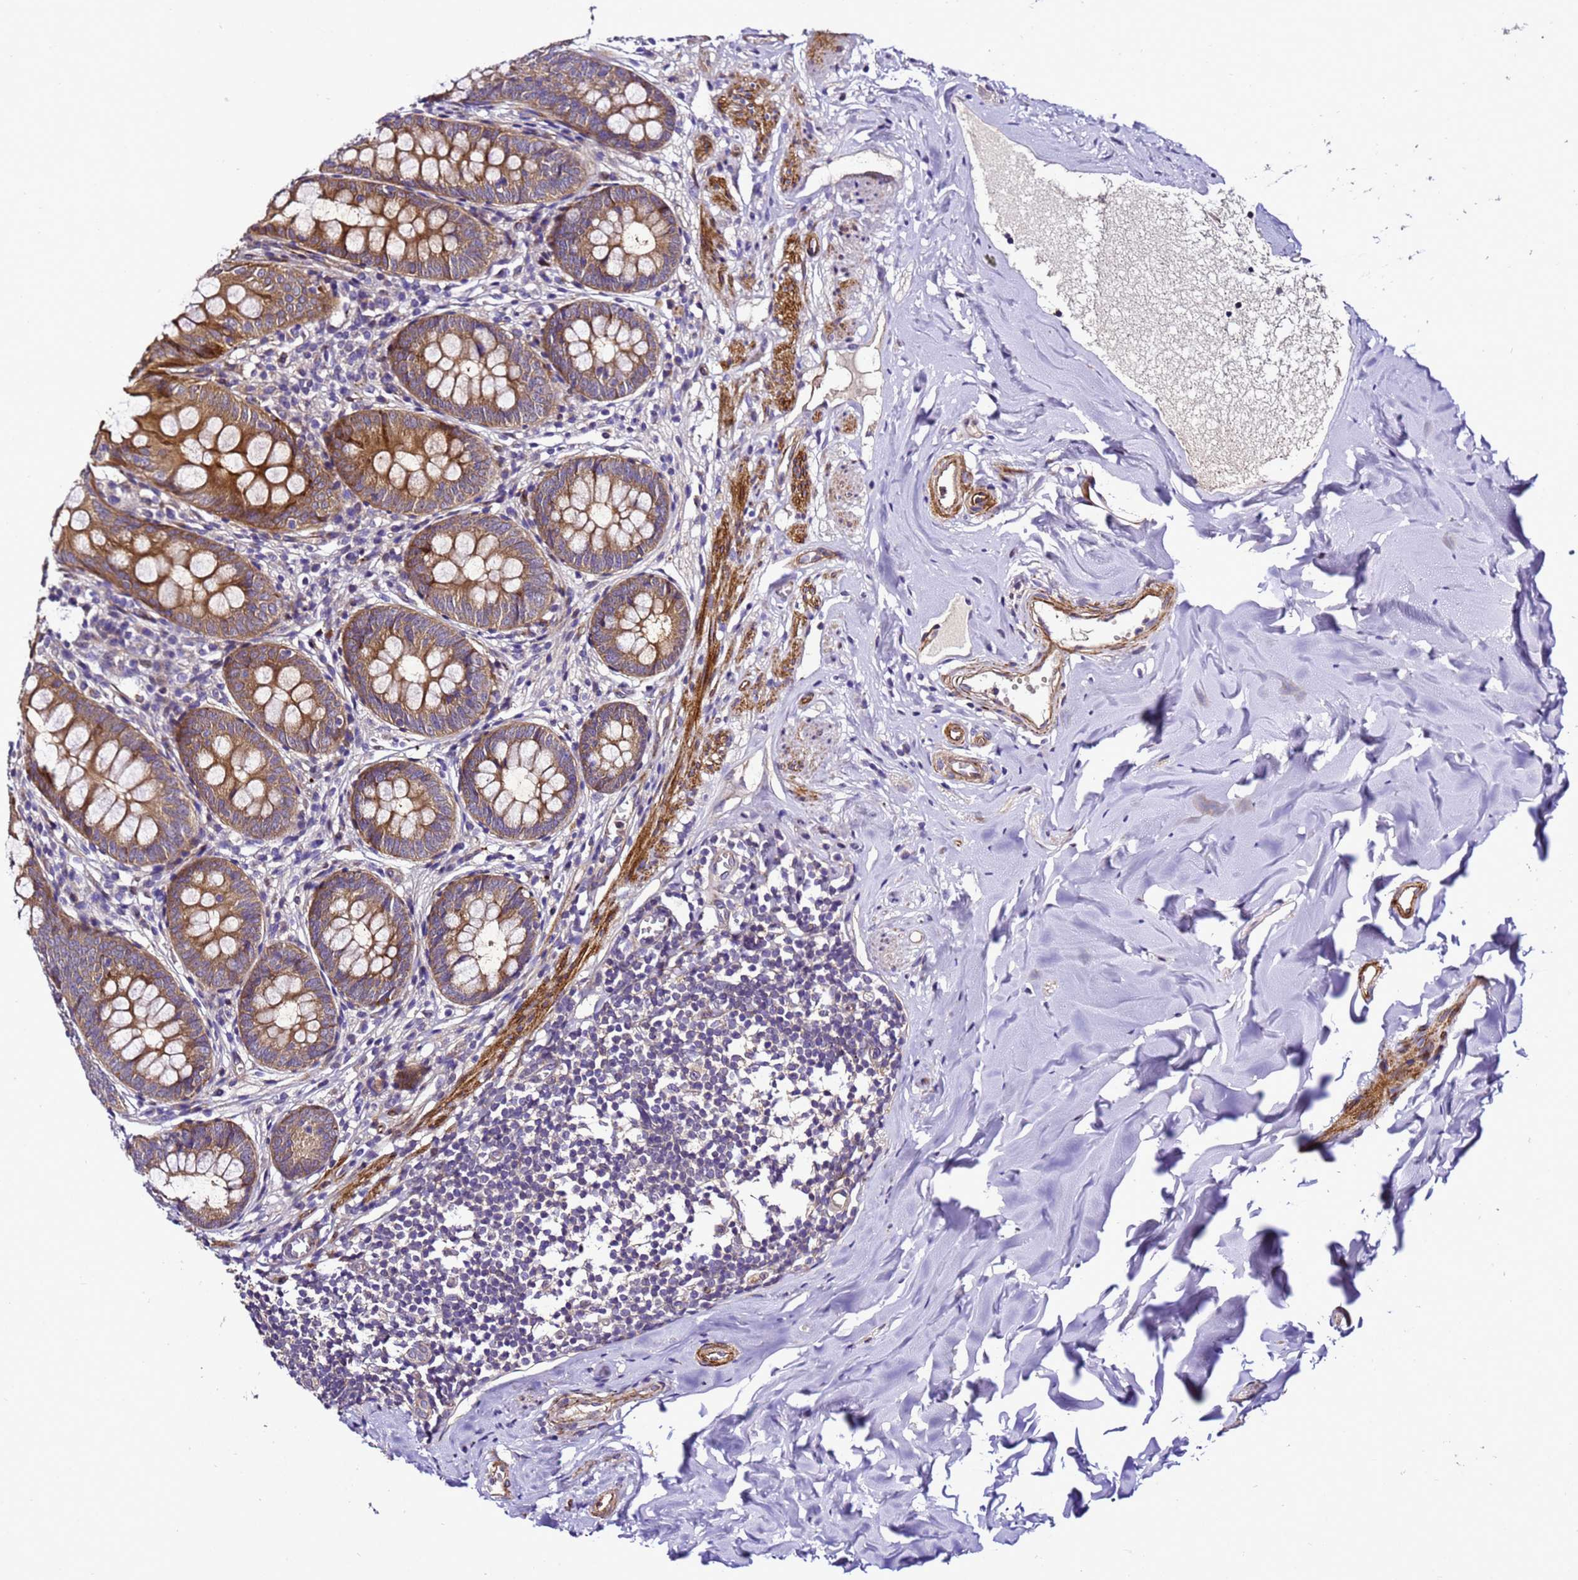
{"staining": {"intensity": "strong", "quantity": ">75%", "location": "cytoplasmic/membranous"}, "tissue": "appendix", "cell_type": "Glandular cells", "image_type": "normal", "snomed": [{"axis": "morphology", "description": "Normal tissue, NOS"}, {"axis": "topography", "description": "Appendix"}], "caption": "Immunohistochemistry (DAB) staining of normal human appendix shows strong cytoplasmic/membranous protein staining in about >75% of glandular cells.", "gene": "ZNF417", "patient": {"sex": "female", "age": 51}}